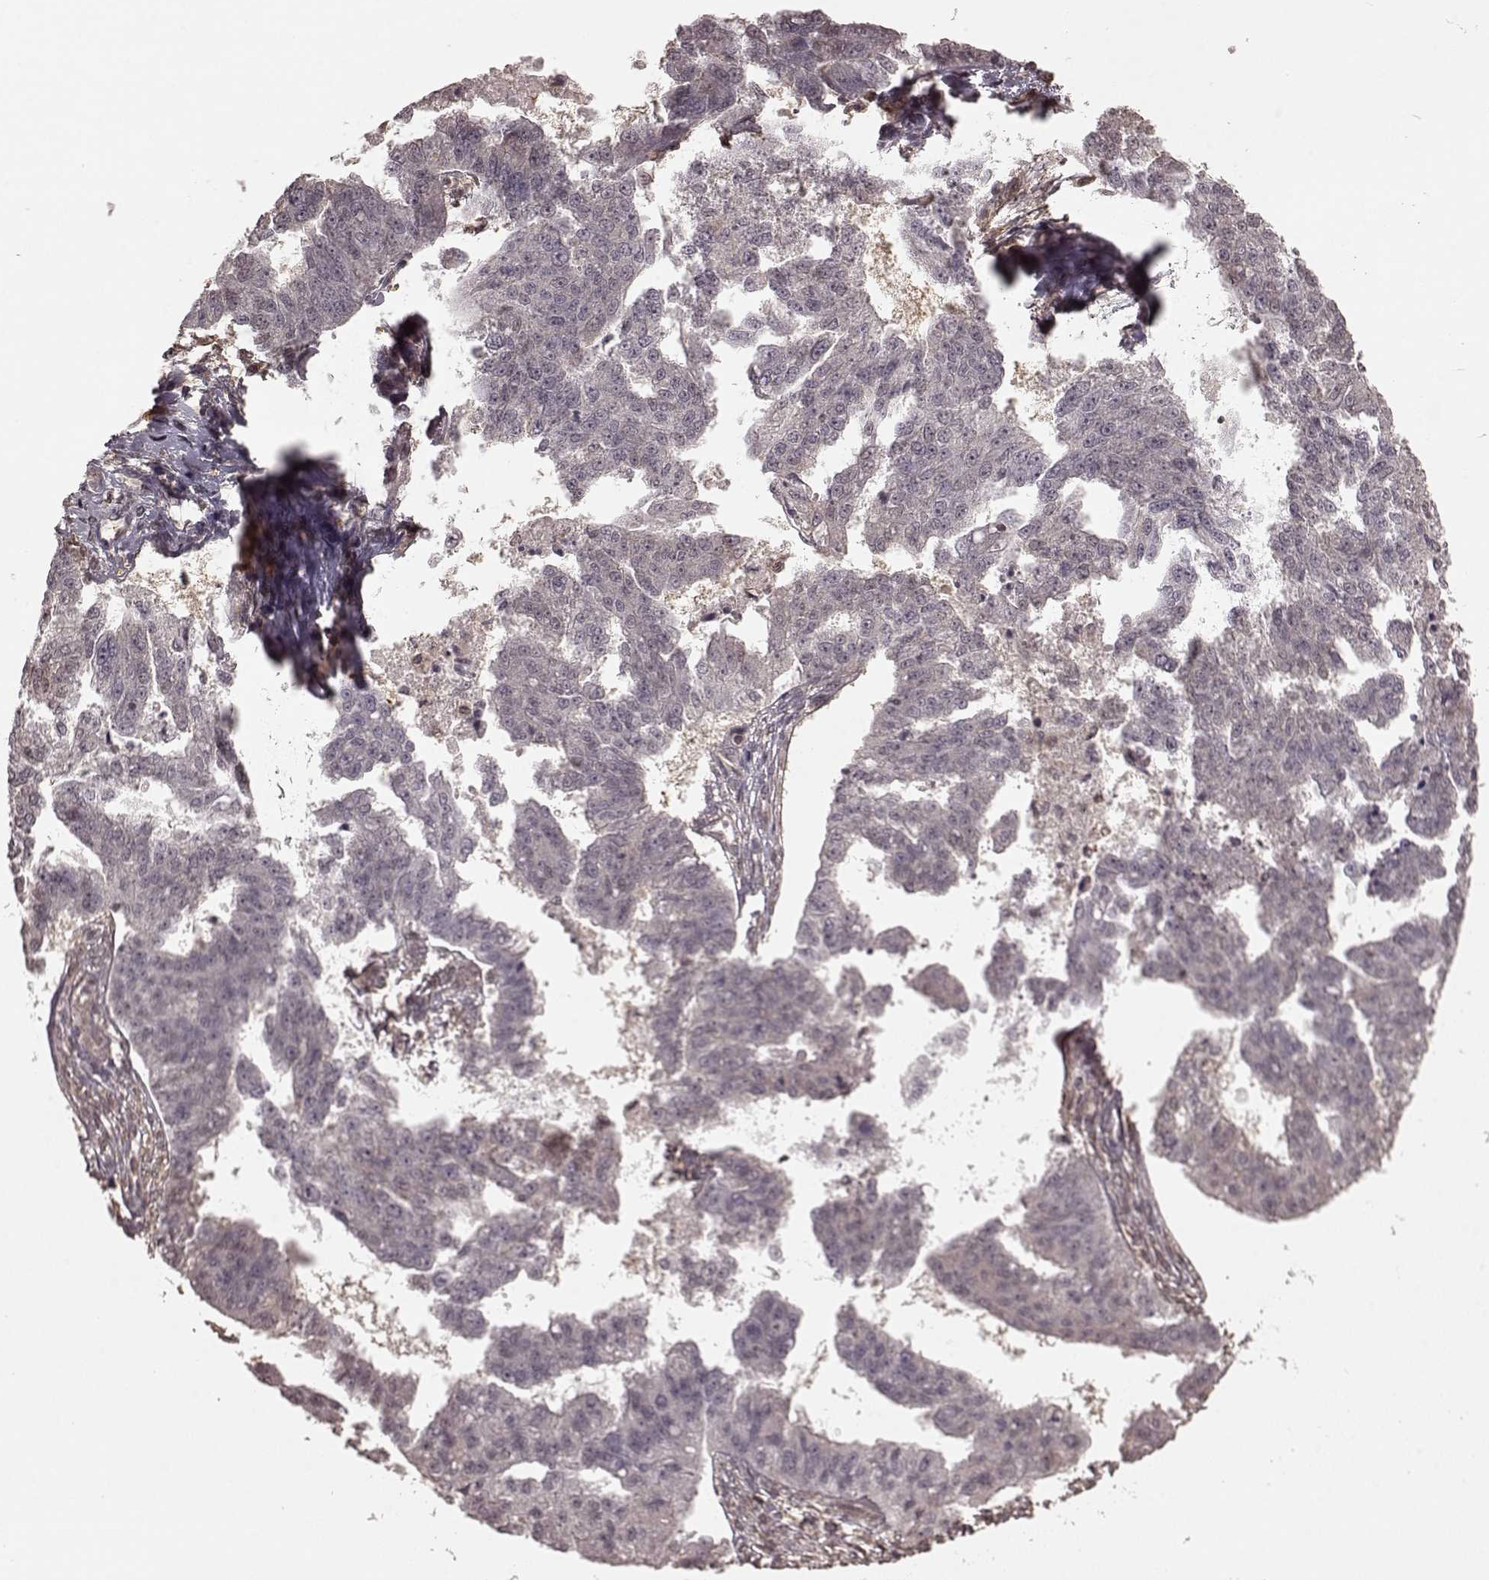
{"staining": {"intensity": "negative", "quantity": "none", "location": "none"}, "tissue": "ovarian cancer", "cell_type": "Tumor cells", "image_type": "cancer", "snomed": [{"axis": "morphology", "description": "Cystadenocarcinoma, serous, NOS"}, {"axis": "topography", "description": "Ovary"}], "caption": "This is an immunohistochemistry micrograph of ovarian cancer (serous cystadenocarcinoma). There is no staining in tumor cells.", "gene": "GSS", "patient": {"sex": "female", "age": 58}}